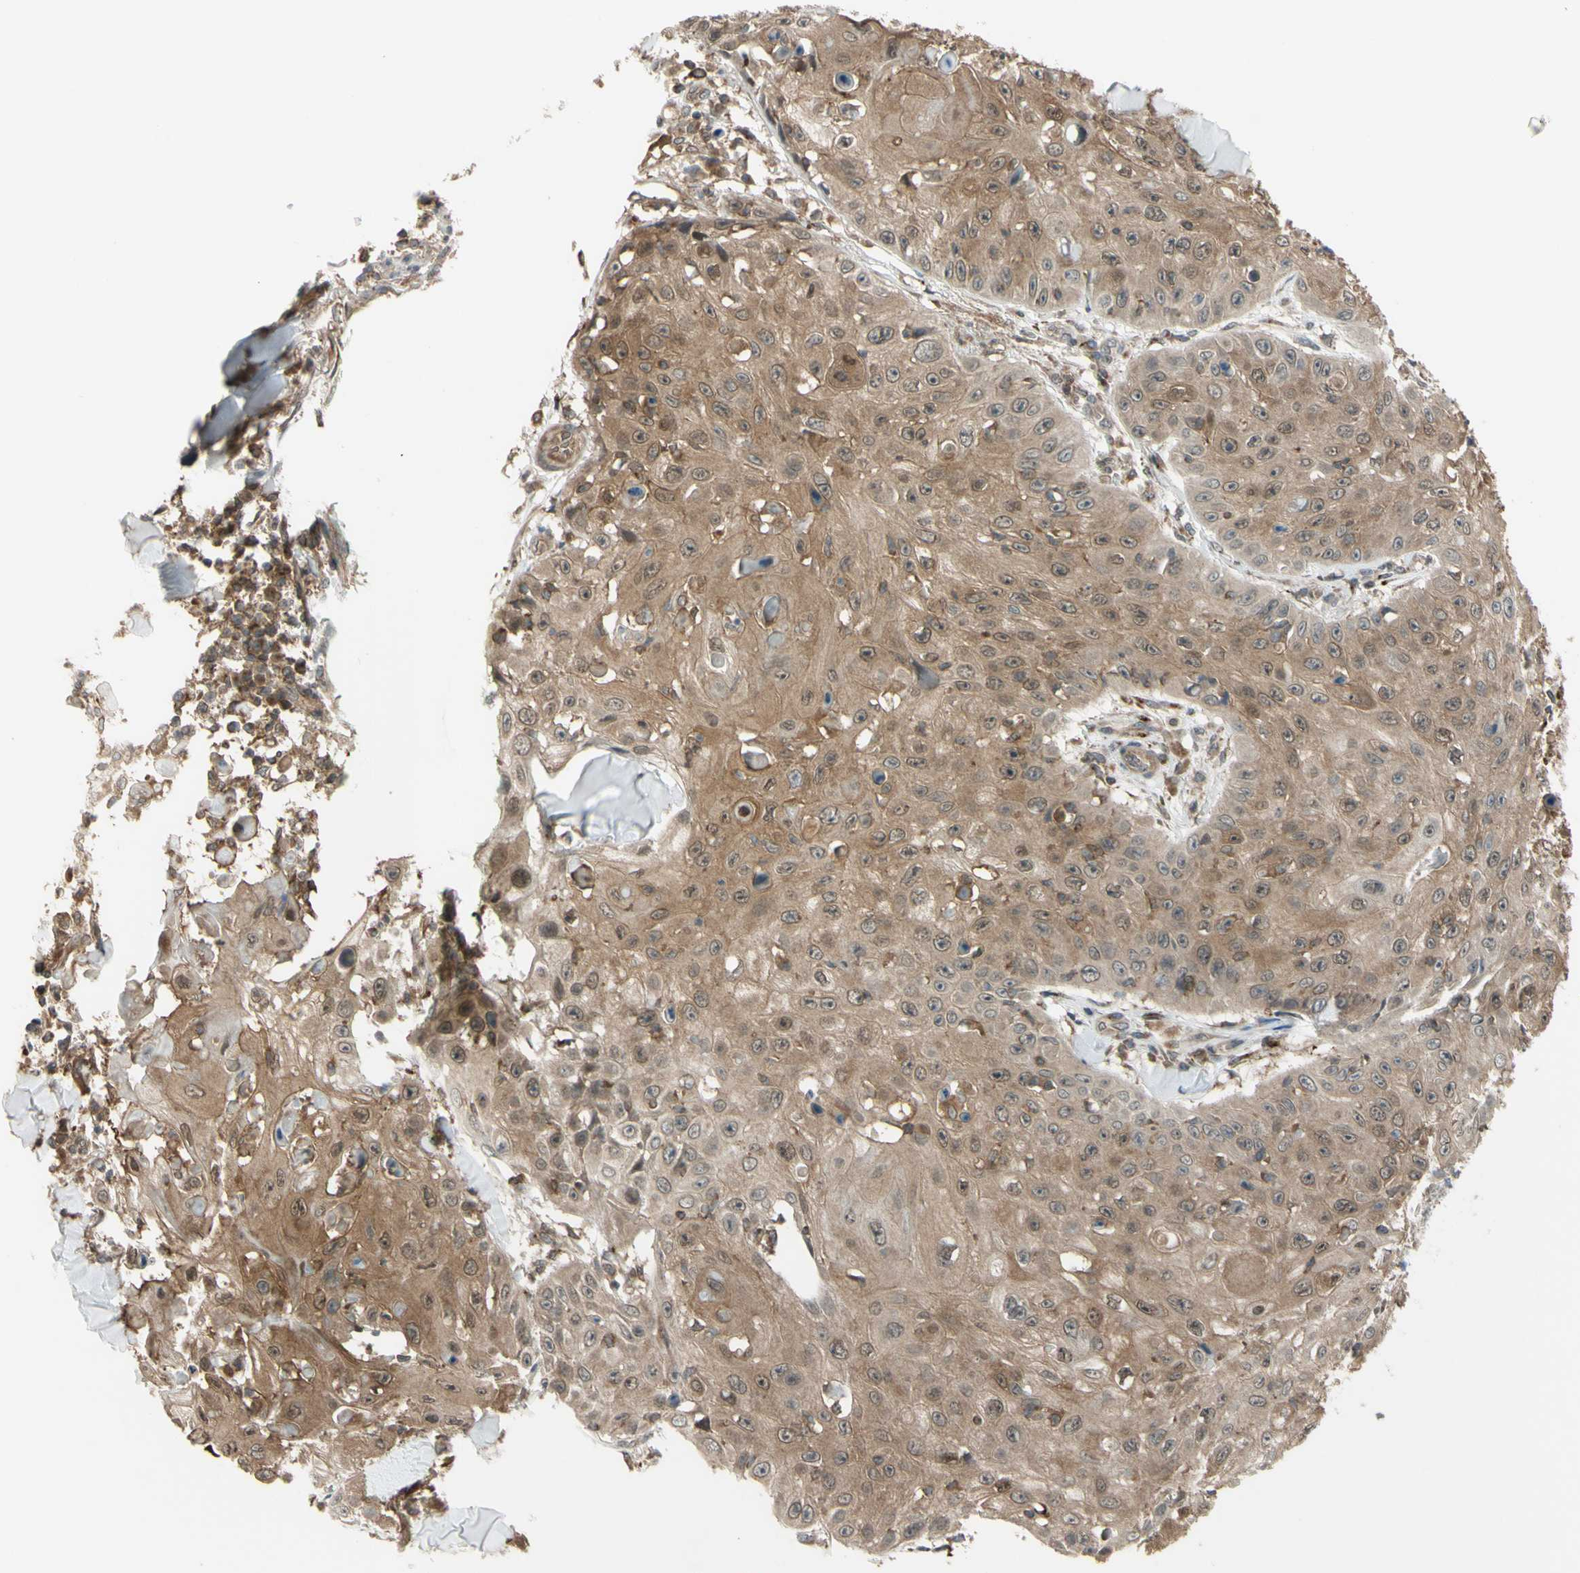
{"staining": {"intensity": "moderate", "quantity": ">75%", "location": "cytoplasmic/membranous,nuclear"}, "tissue": "skin cancer", "cell_type": "Tumor cells", "image_type": "cancer", "snomed": [{"axis": "morphology", "description": "Squamous cell carcinoma, NOS"}, {"axis": "topography", "description": "Skin"}], "caption": "IHC photomicrograph of neoplastic tissue: human squamous cell carcinoma (skin) stained using IHC demonstrates medium levels of moderate protein expression localized specifically in the cytoplasmic/membranous and nuclear of tumor cells, appearing as a cytoplasmic/membranous and nuclear brown color.", "gene": "FLII", "patient": {"sex": "male", "age": 86}}